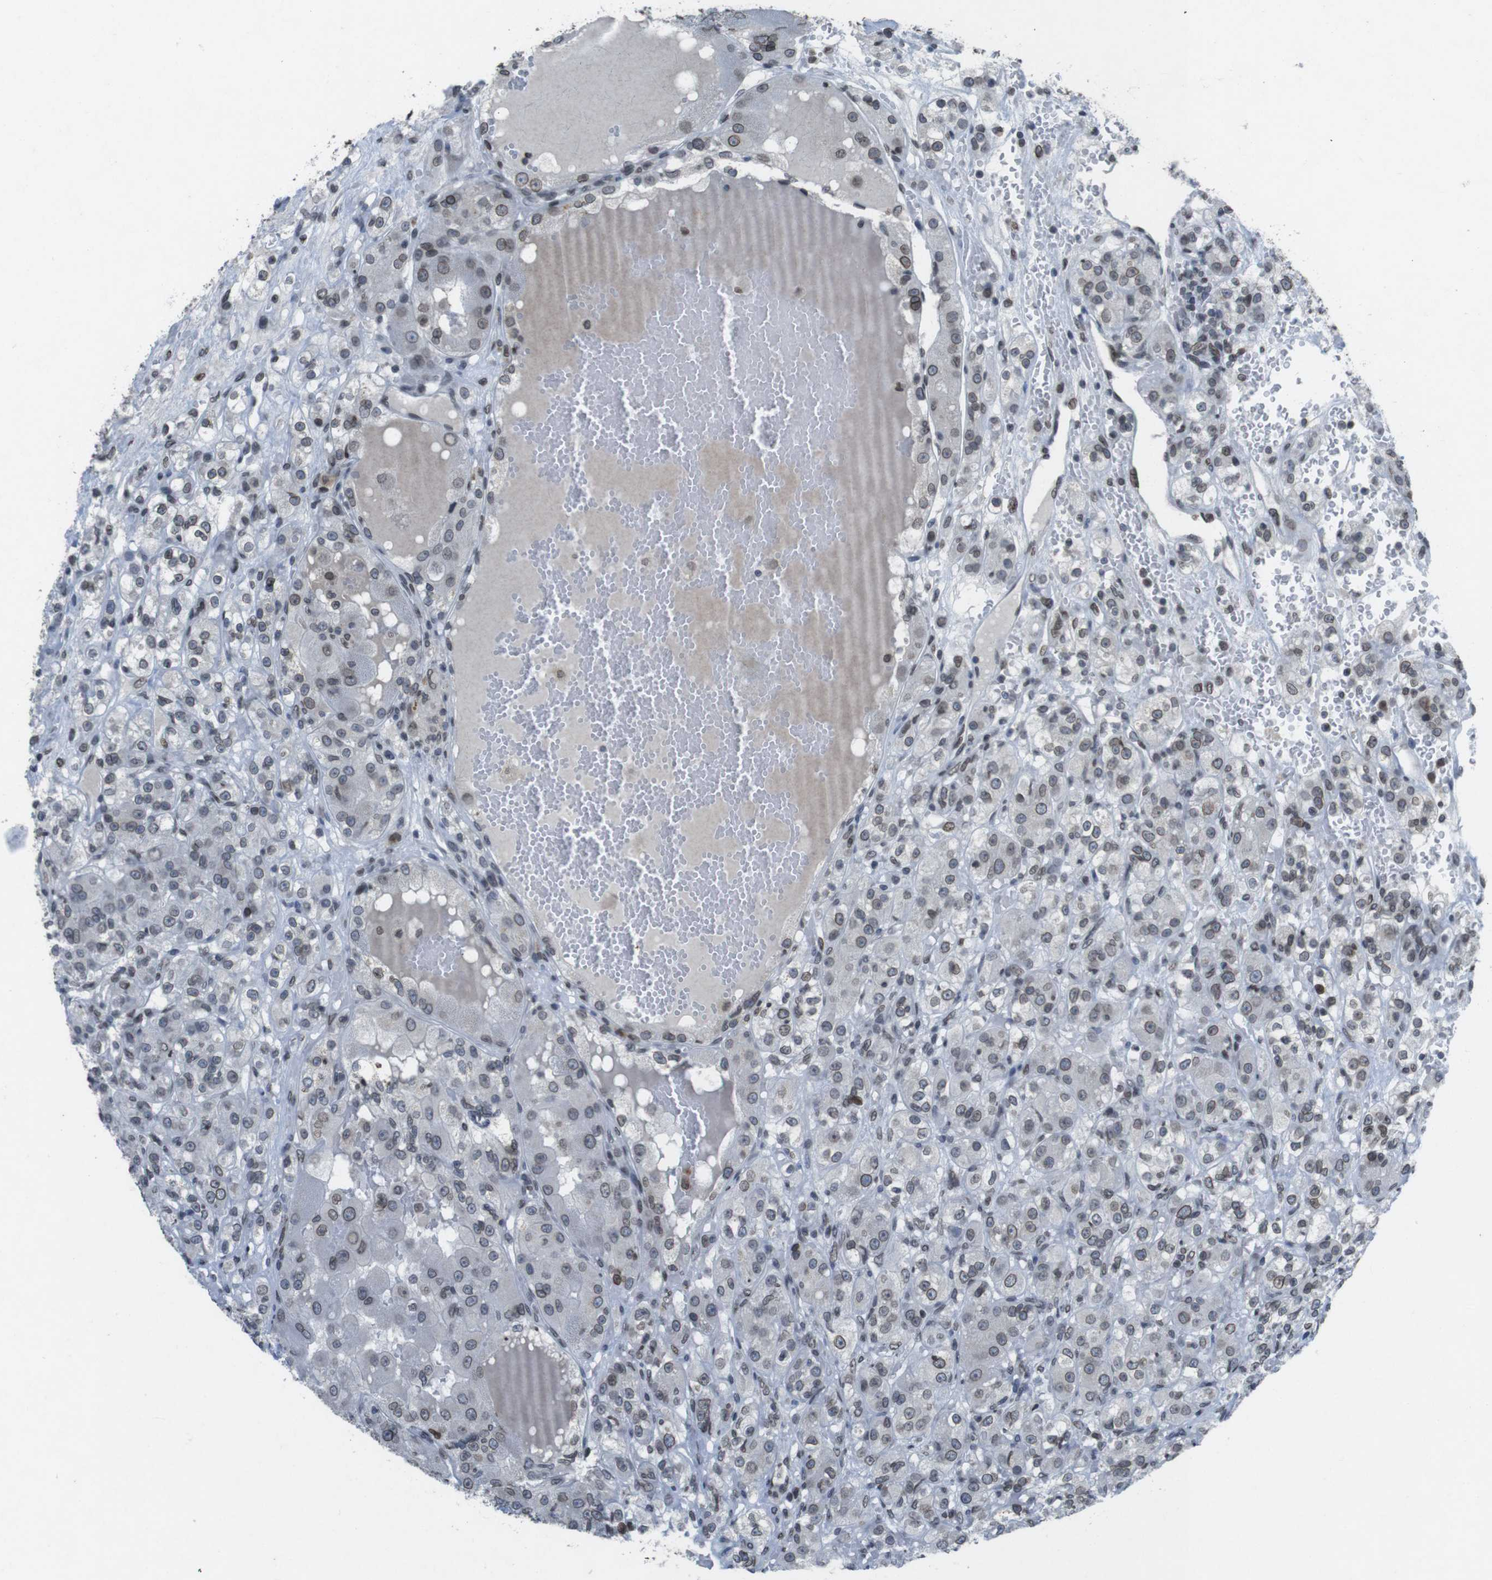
{"staining": {"intensity": "weak", "quantity": ">75%", "location": "cytoplasmic/membranous,nuclear"}, "tissue": "renal cancer", "cell_type": "Tumor cells", "image_type": "cancer", "snomed": [{"axis": "morphology", "description": "Normal tissue, NOS"}, {"axis": "morphology", "description": "Adenocarcinoma, NOS"}, {"axis": "topography", "description": "Kidney"}], "caption": "This histopathology image shows renal cancer stained with IHC to label a protein in brown. The cytoplasmic/membranous and nuclear of tumor cells show weak positivity for the protein. Nuclei are counter-stained blue.", "gene": "MAD1L1", "patient": {"sex": "male", "age": 61}}